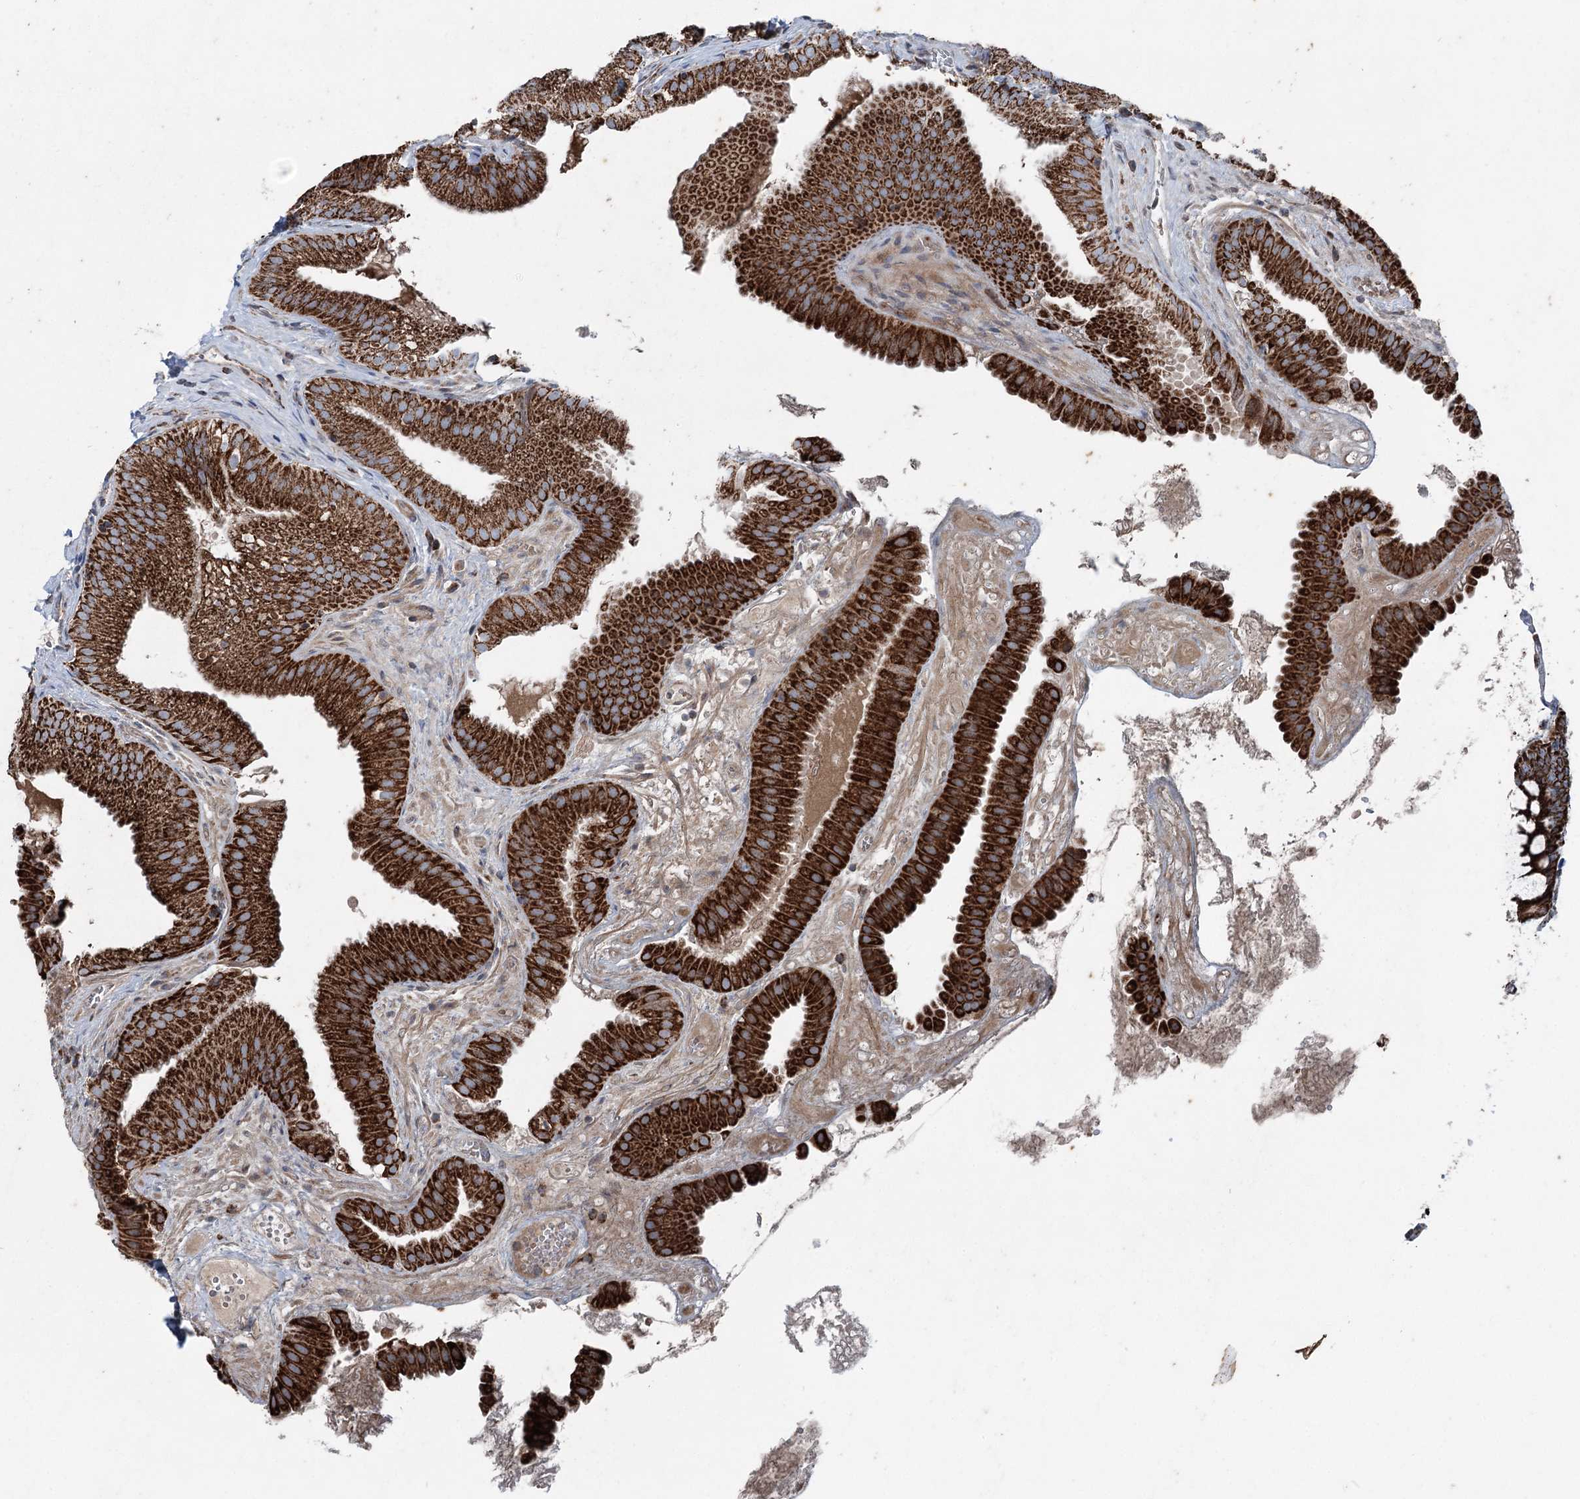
{"staining": {"intensity": "strong", "quantity": ">75%", "location": "cytoplasmic/membranous"}, "tissue": "gallbladder", "cell_type": "Glandular cells", "image_type": "normal", "snomed": [{"axis": "morphology", "description": "Normal tissue, NOS"}, {"axis": "topography", "description": "Gallbladder"}], "caption": "Gallbladder stained with DAB (3,3'-diaminobenzidine) immunohistochemistry (IHC) shows high levels of strong cytoplasmic/membranous staining in approximately >75% of glandular cells. The protein is shown in brown color, while the nuclei are stained blue.", "gene": "UCN3", "patient": {"sex": "female", "age": 30}}